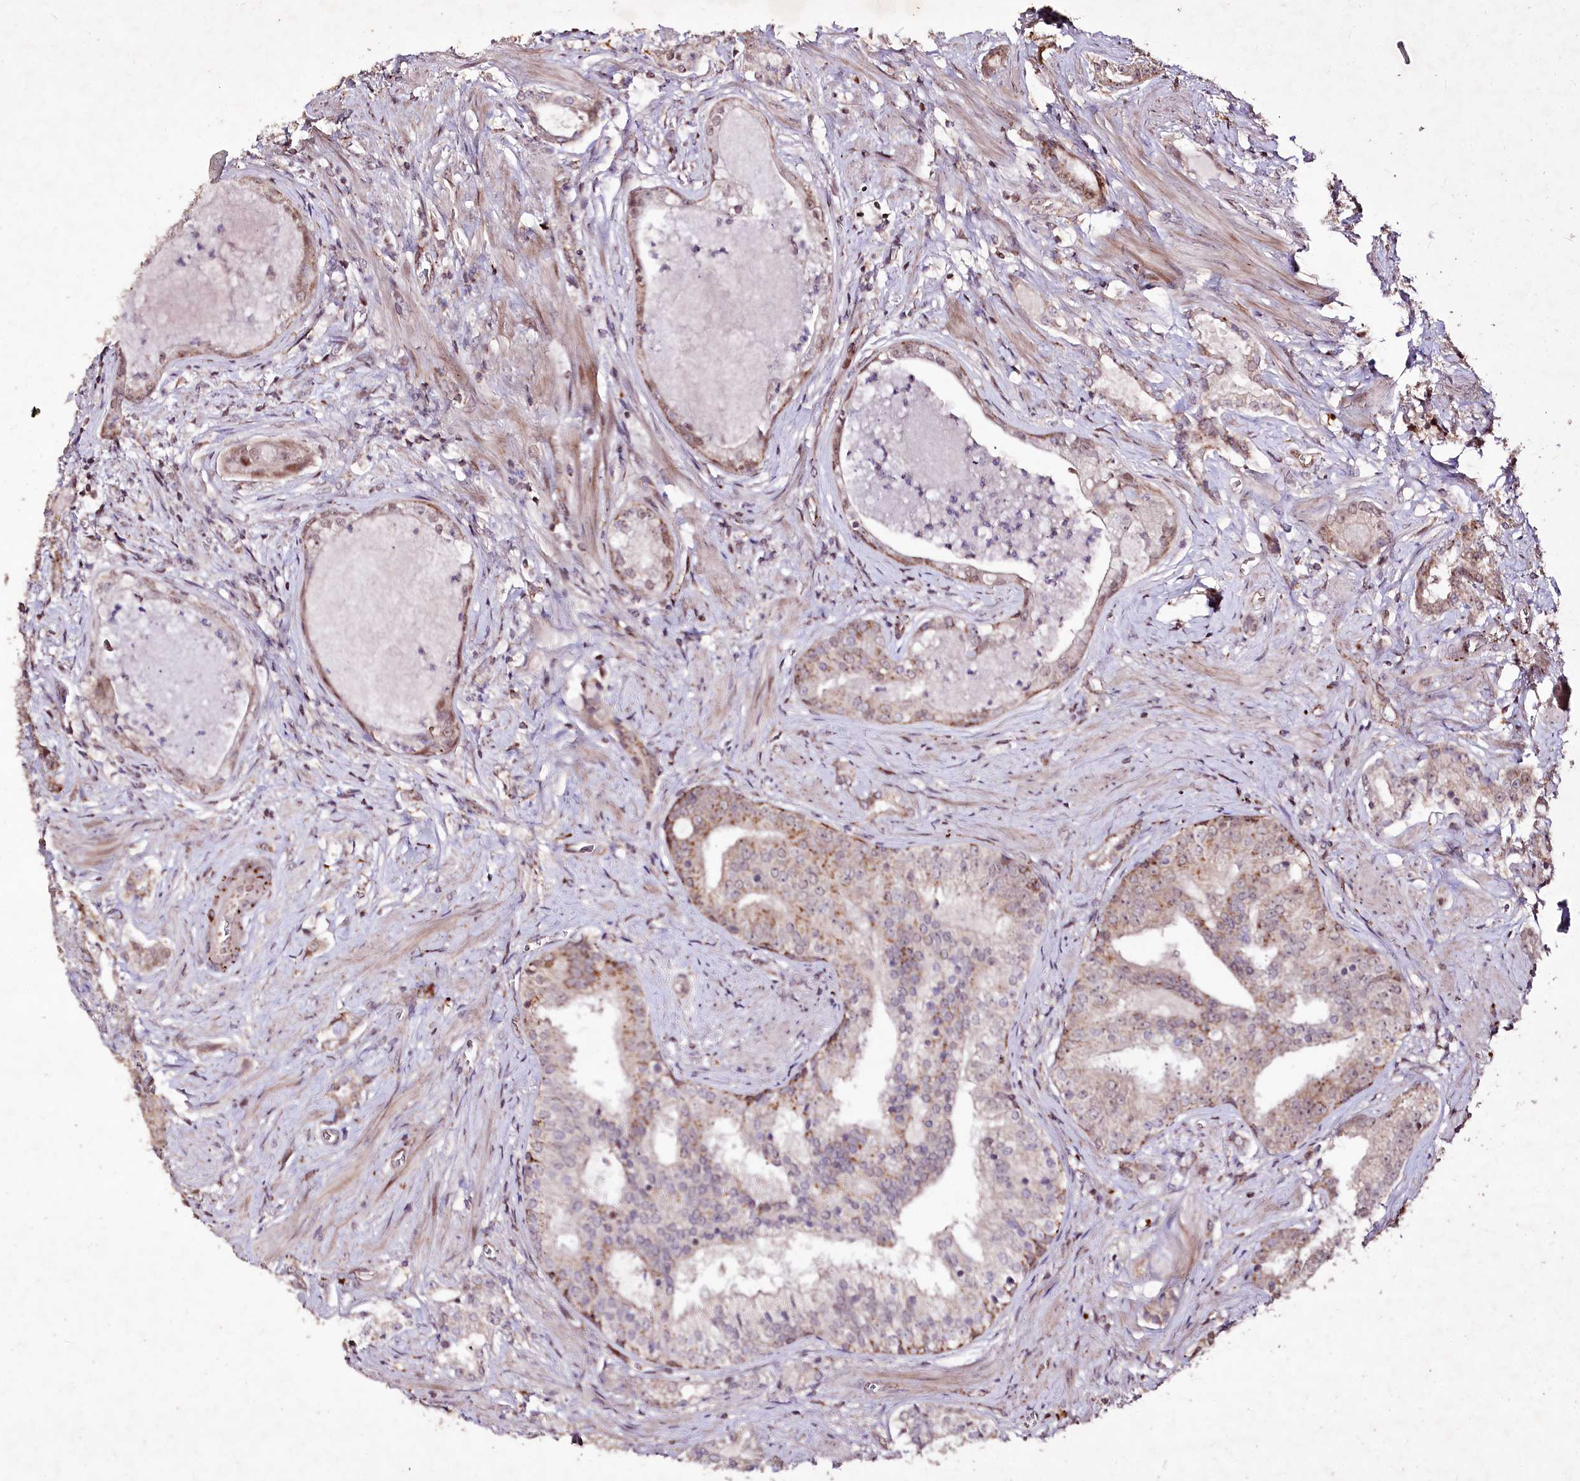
{"staining": {"intensity": "weak", "quantity": ">75%", "location": "cytoplasmic/membranous"}, "tissue": "prostate cancer", "cell_type": "Tumor cells", "image_type": "cancer", "snomed": [{"axis": "morphology", "description": "Adenocarcinoma, High grade"}, {"axis": "topography", "description": "Prostate"}], "caption": "Protein analysis of prostate cancer tissue exhibits weak cytoplasmic/membranous staining in approximately >75% of tumor cells.", "gene": "CARD19", "patient": {"sex": "male", "age": 58}}